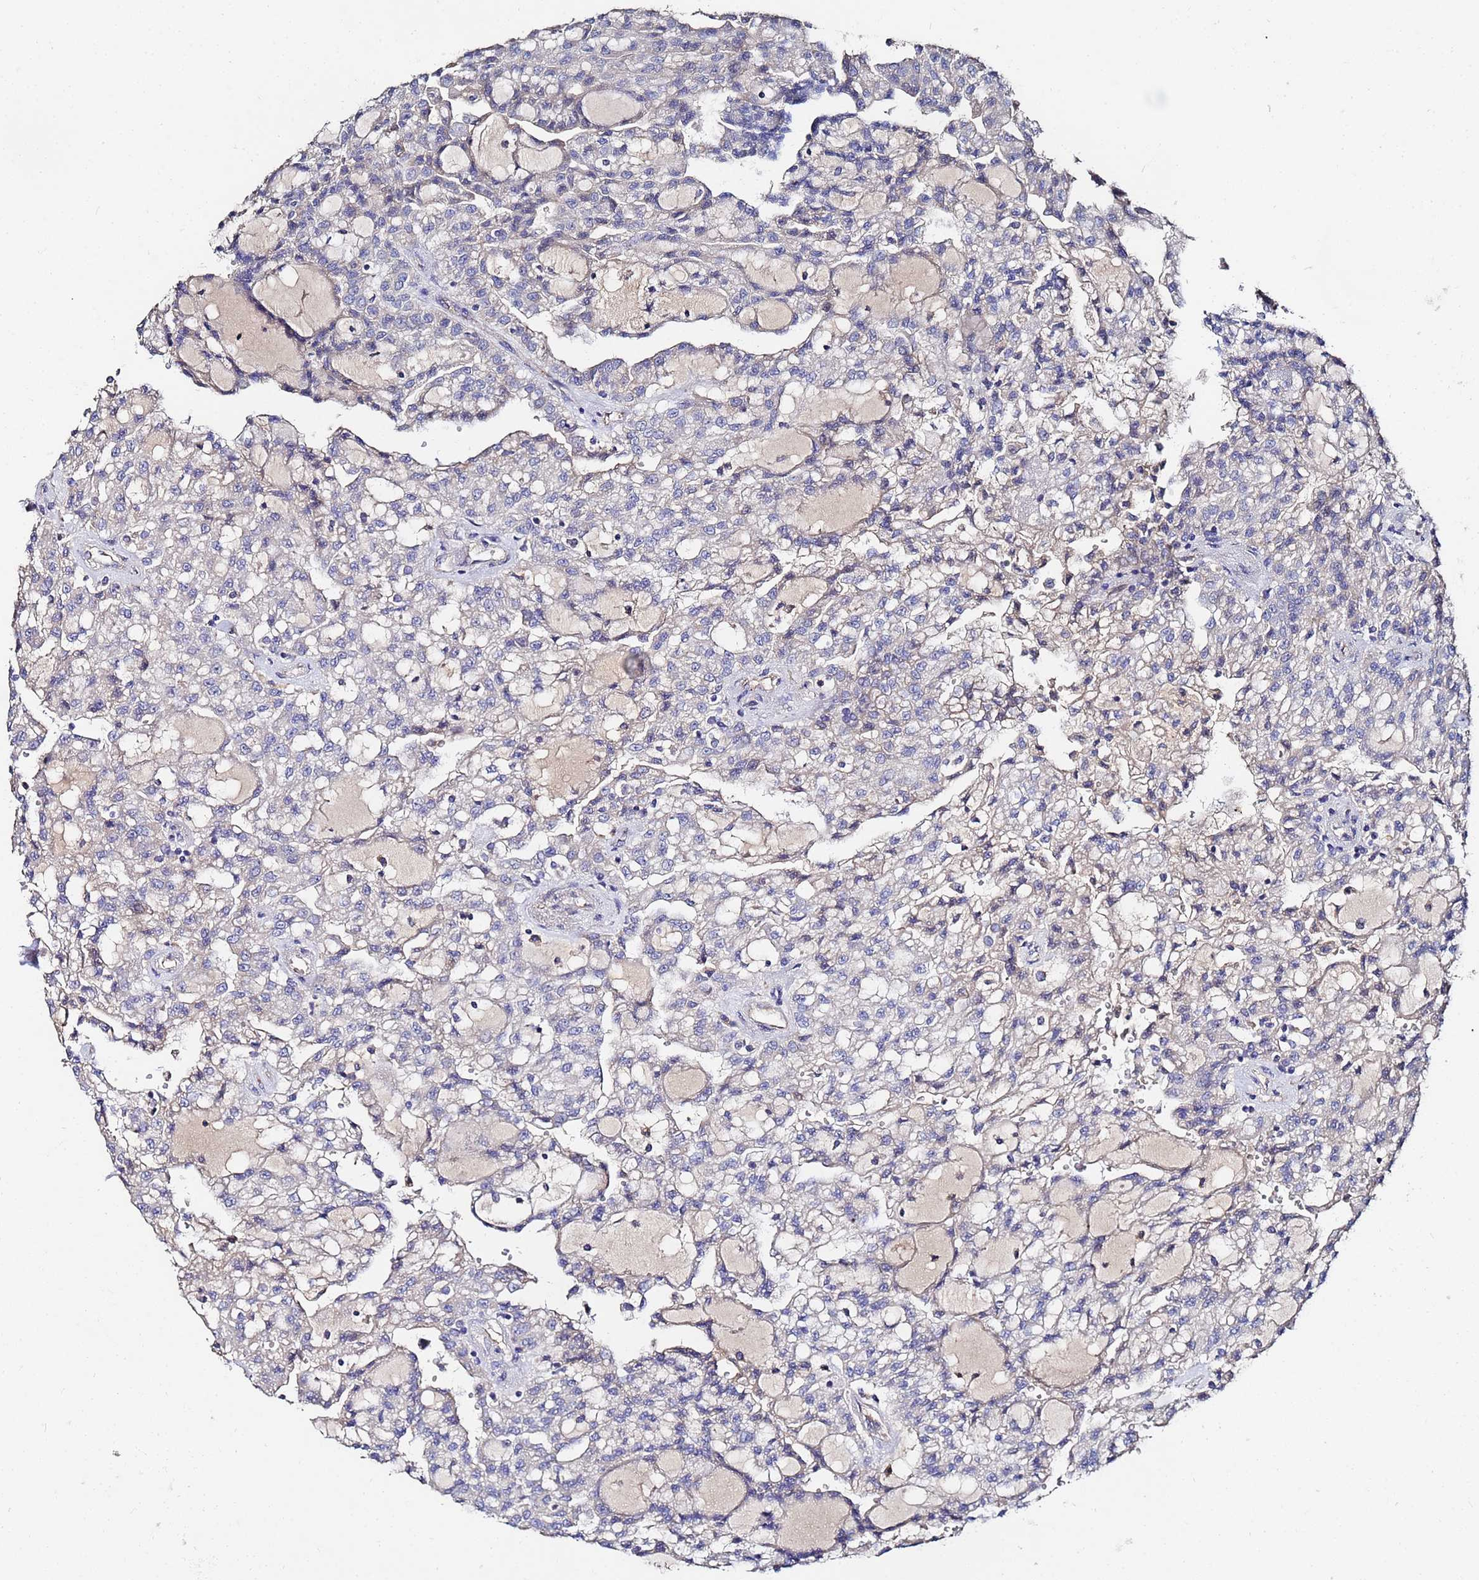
{"staining": {"intensity": "negative", "quantity": "none", "location": "none"}, "tissue": "renal cancer", "cell_type": "Tumor cells", "image_type": "cancer", "snomed": [{"axis": "morphology", "description": "Adenocarcinoma, NOS"}, {"axis": "topography", "description": "Kidney"}], "caption": "Immunohistochemistry micrograph of neoplastic tissue: renal cancer stained with DAB (3,3'-diaminobenzidine) reveals no significant protein positivity in tumor cells.", "gene": "TCP10L", "patient": {"sex": "male", "age": 63}}